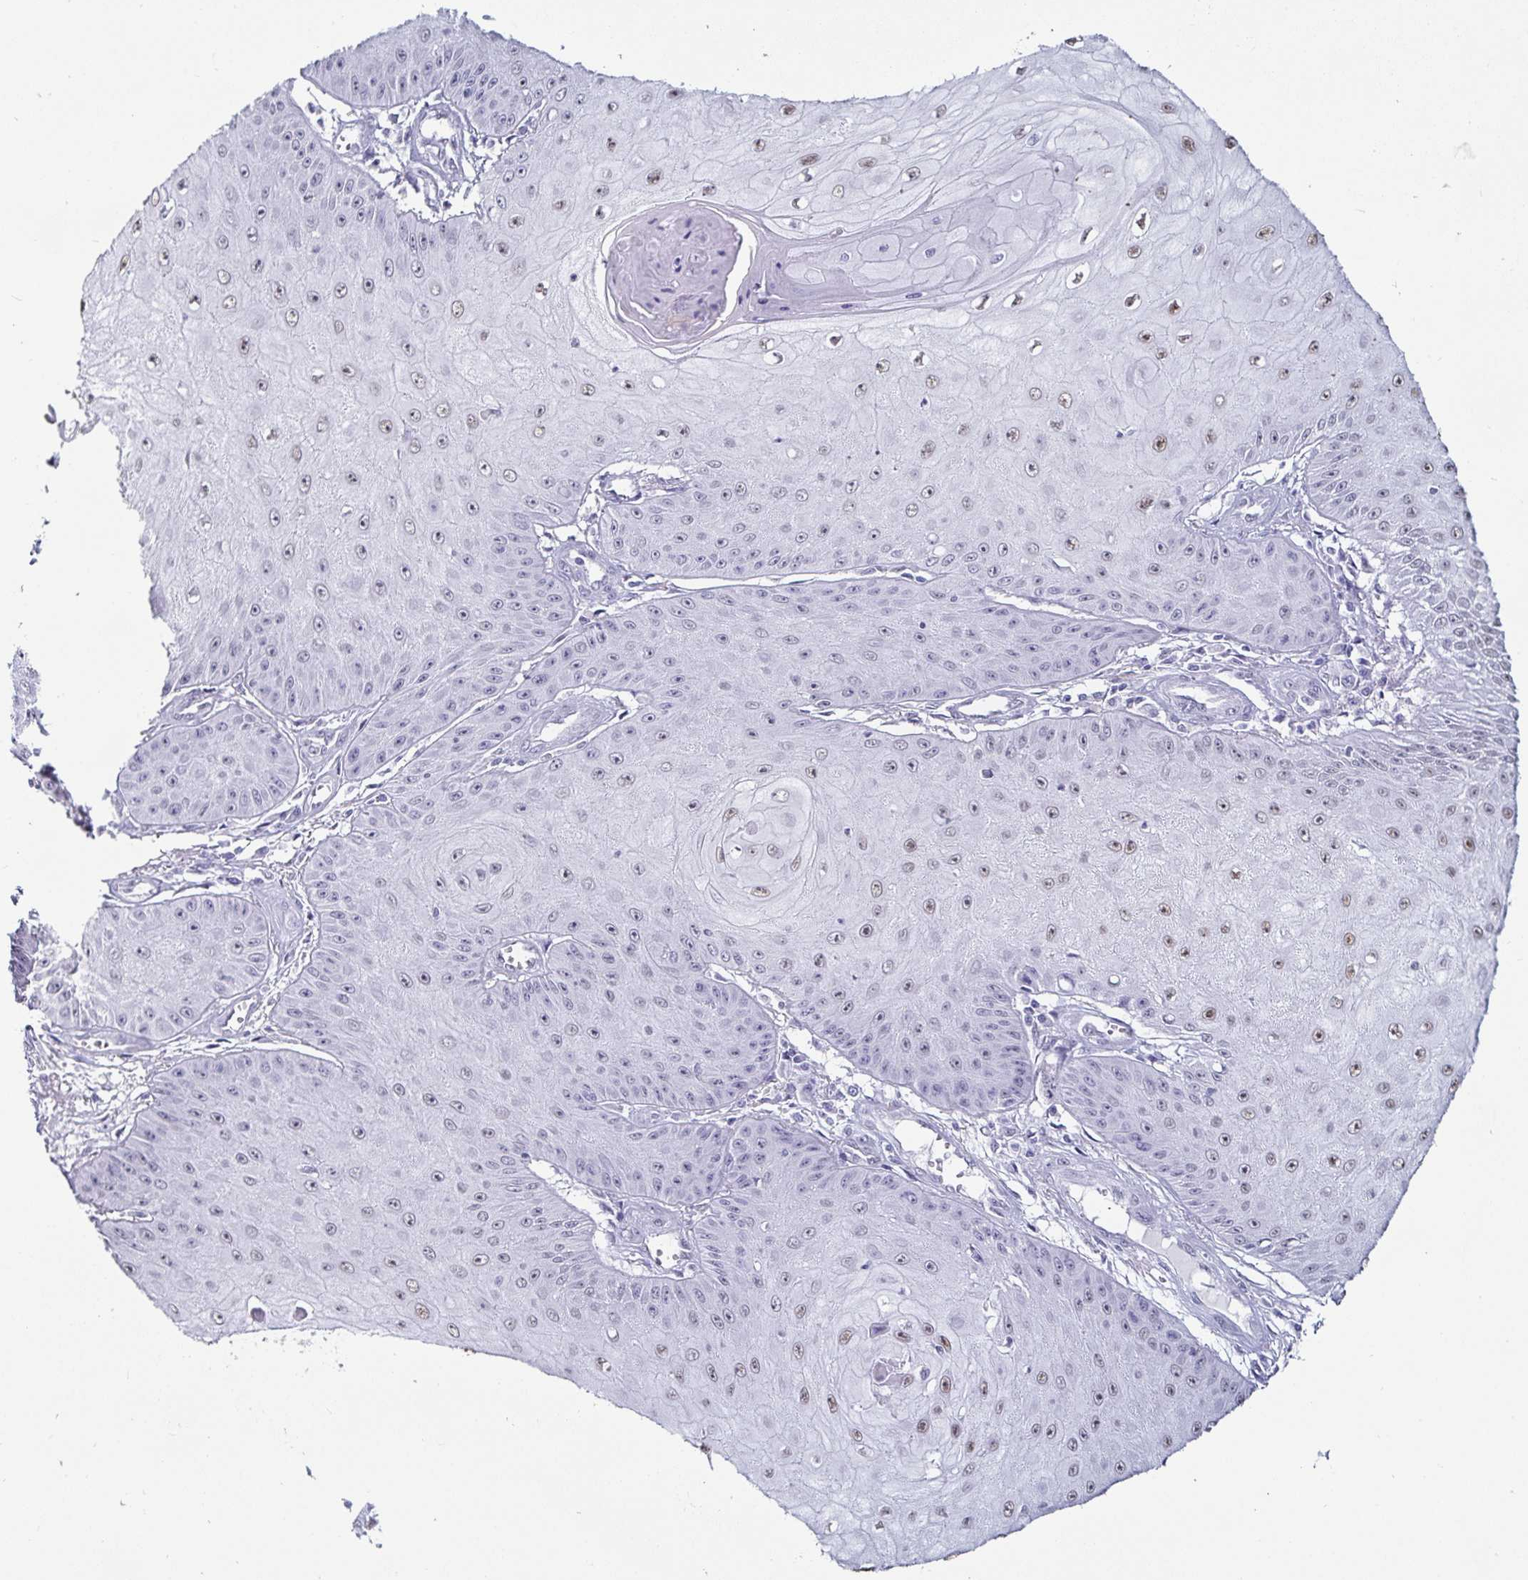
{"staining": {"intensity": "weak", "quantity": "<25%", "location": "nuclear"}, "tissue": "skin cancer", "cell_type": "Tumor cells", "image_type": "cancer", "snomed": [{"axis": "morphology", "description": "Squamous cell carcinoma, NOS"}, {"axis": "topography", "description": "Skin"}], "caption": "Tumor cells show no significant staining in skin squamous cell carcinoma.", "gene": "DDX39B", "patient": {"sex": "male", "age": 70}}